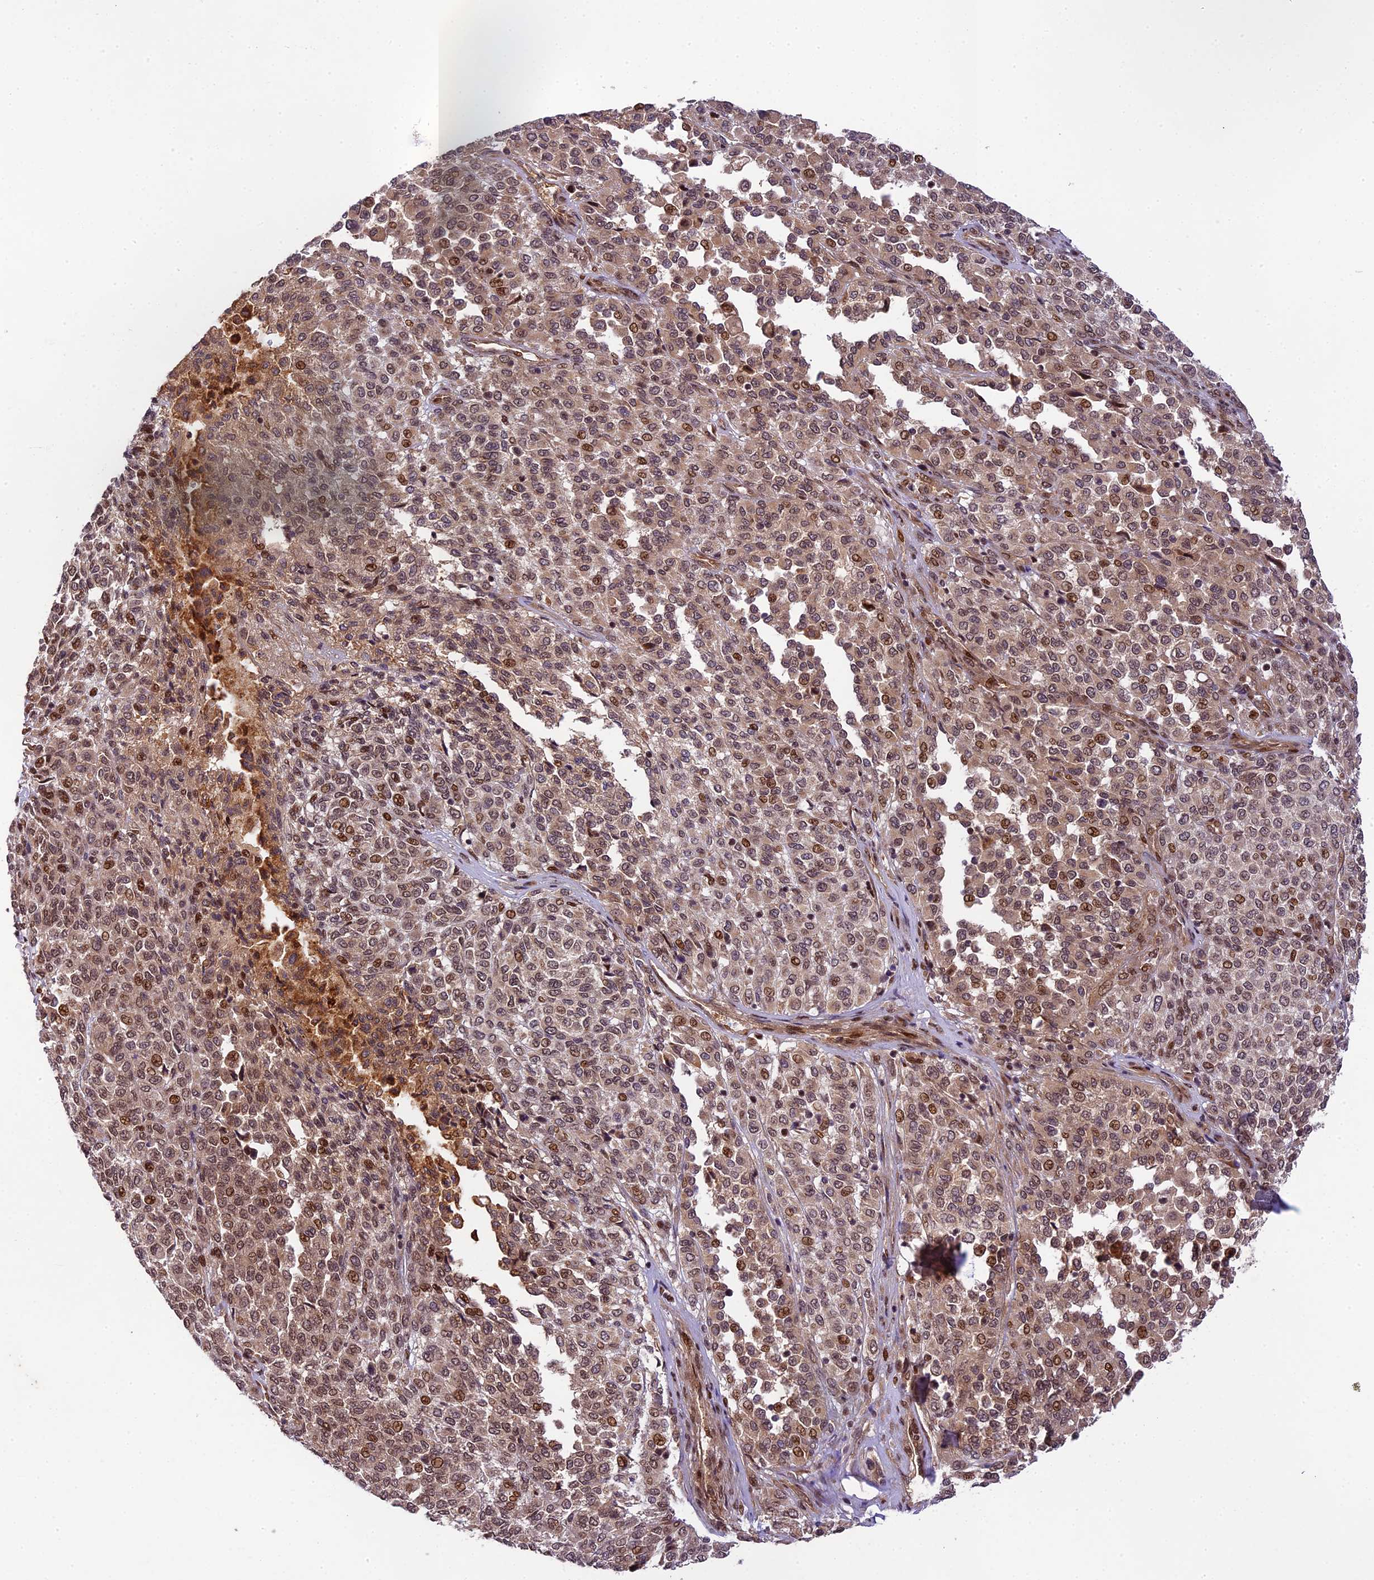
{"staining": {"intensity": "moderate", "quantity": ">75%", "location": "nuclear"}, "tissue": "melanoma", "cell_type": "Tumor cells", "image_type": "cancer", "snomed": [{"axis": "morphology", "description": "Malignant melanoma, Metastatic site"}, {"axis": "topography", "description": "Pancreas"}], "caption": "This micrograph reveals immunohistochemistry staining of human melanoma, with medium moderate nuclear staining in approximately >75% of tumor cells.", "gene": "NEK8", "patient": {"sex": "female", "age": 30}}